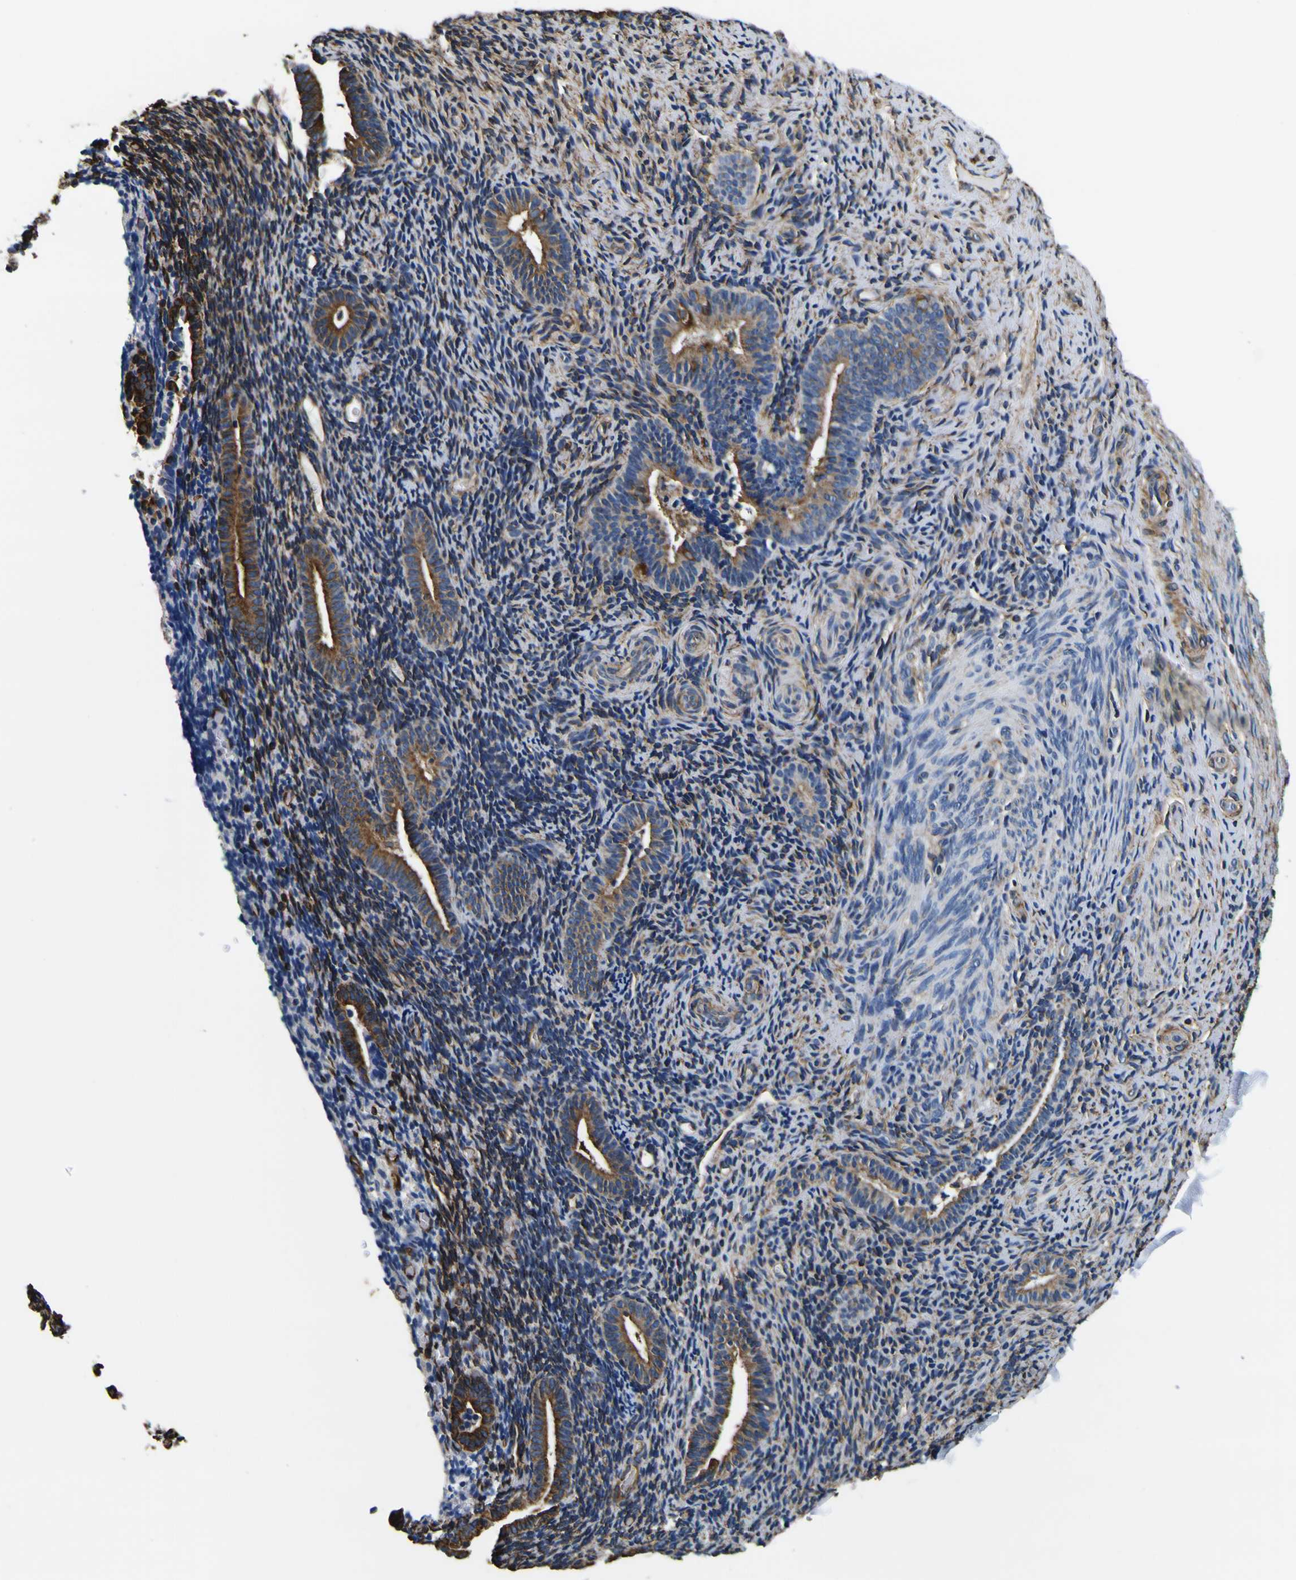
{"staining": {"intensity": "moderate", "quantity": "25%-75%", "location": "cytoplasmic/membranous"}, "tissue": "endometrium", "cell_type": "Cells in endometrial stroma", "image_type": "normal", "snomed": [{"axis": "morphology", "description": "Normal tissue, NOS"}, {"axis": "topography", "description": "Endometrium"}], "caption": "Human endometrium stained for a protein (brown) reveals moderate cytoplasmic/membranous positive staining in about 25%-75% of cells in endometrial stroma.", "gene": "TUBA1B", "patient": {"sex": "female", "age": 51}}